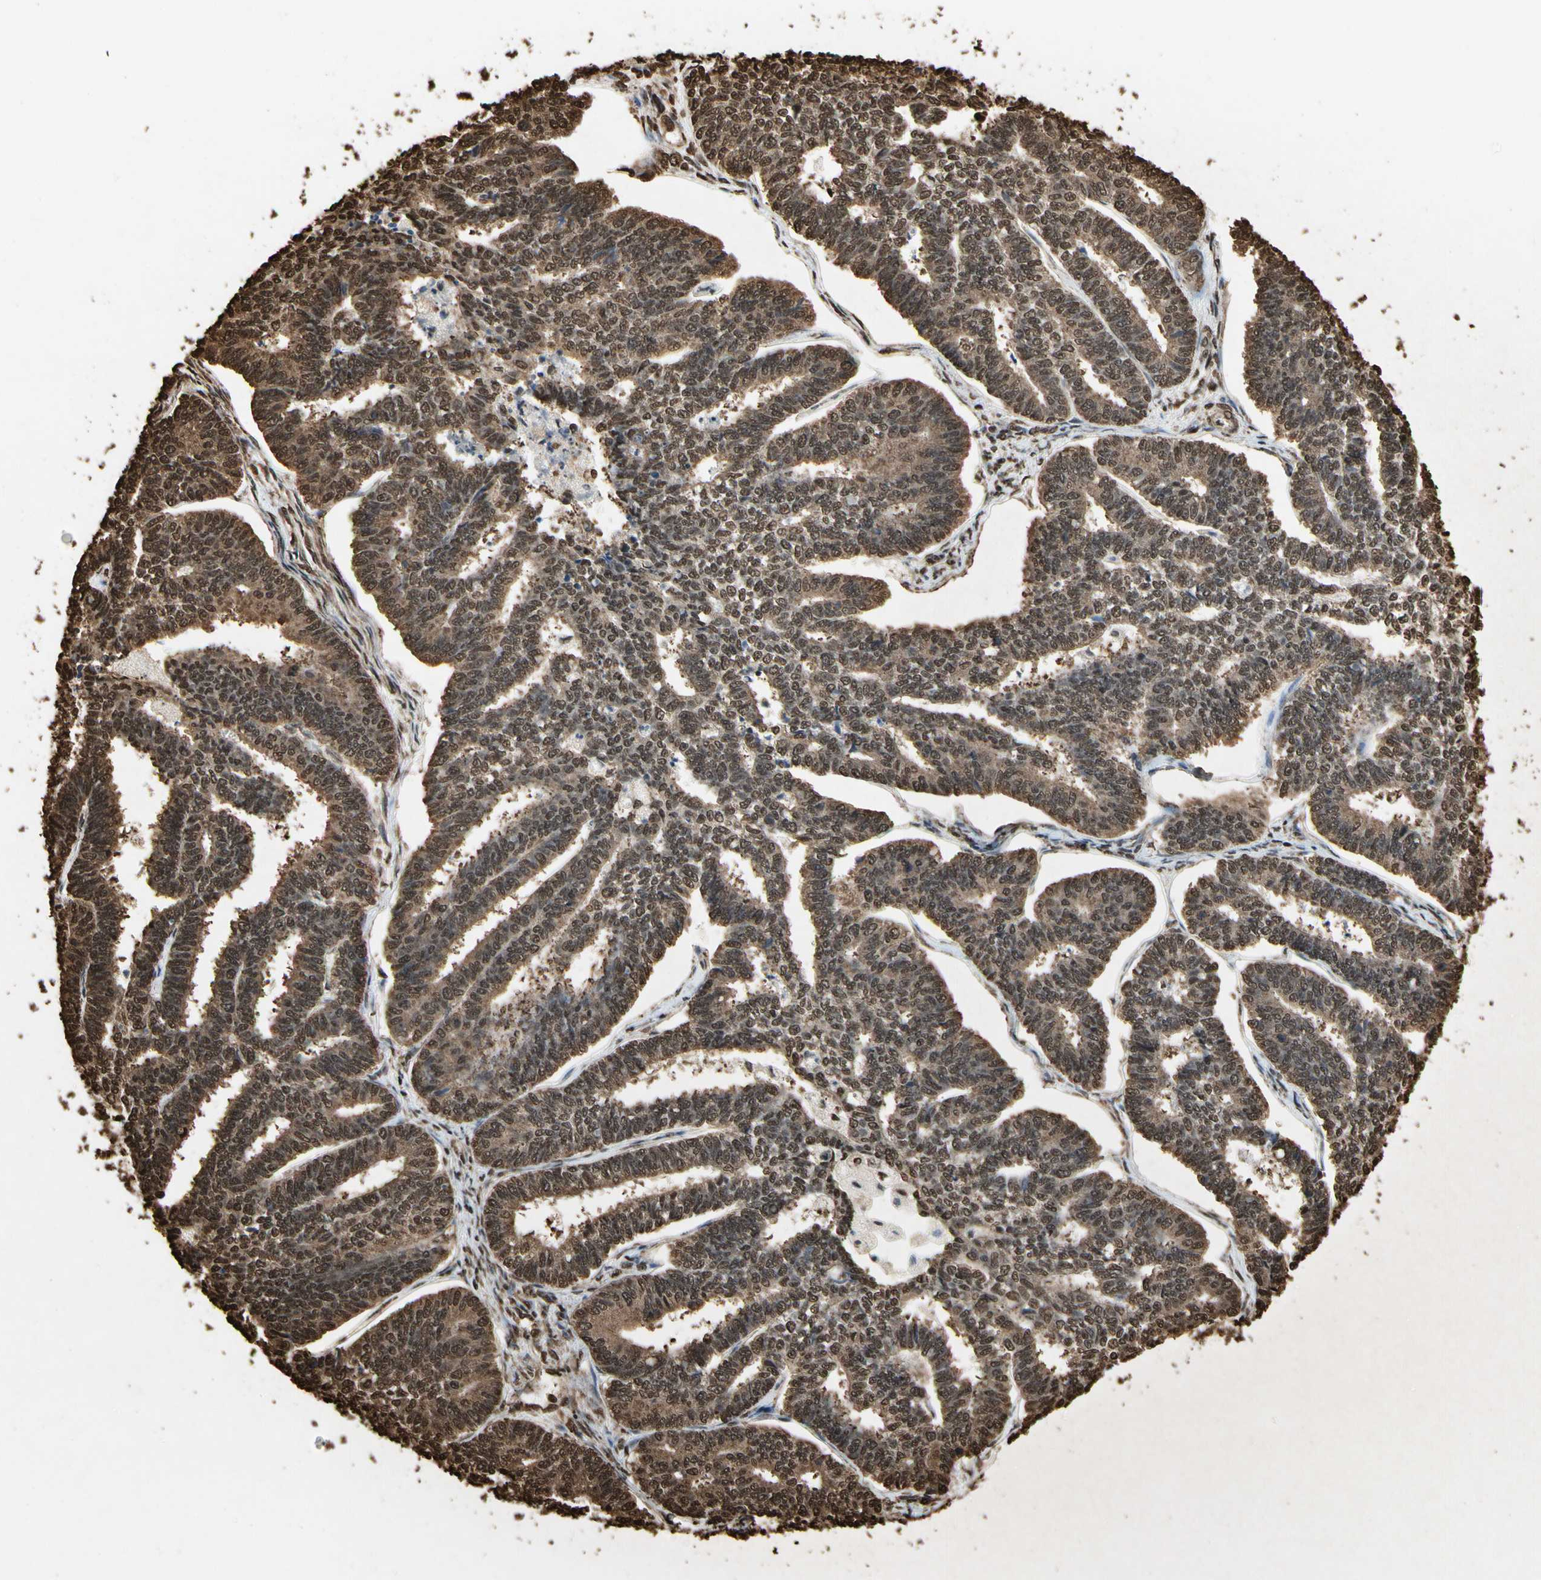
{"staining": {"intensity": "strong", "quantity": ">75%", "location": "cytoplasmic/membranous,nuclear"}, "tissue": "endometrial cancer", "cell_type": "Tumor cells", "image_type": "cancer", "snomed": [{"axis": "morphology", "description": "Adenocarcinoma, NOS"}, {"axis": "topography", "description": "Endometrium"}], "caption": "Protein analysis of endometrial cancer (adenocarcinoma) tissue reveals strong cytoplasmic/membranous and nuclear expression in about >75% of tumor cells.", "gene": "HNRNPK", "patient": {"sex": "female", "age": 70}}